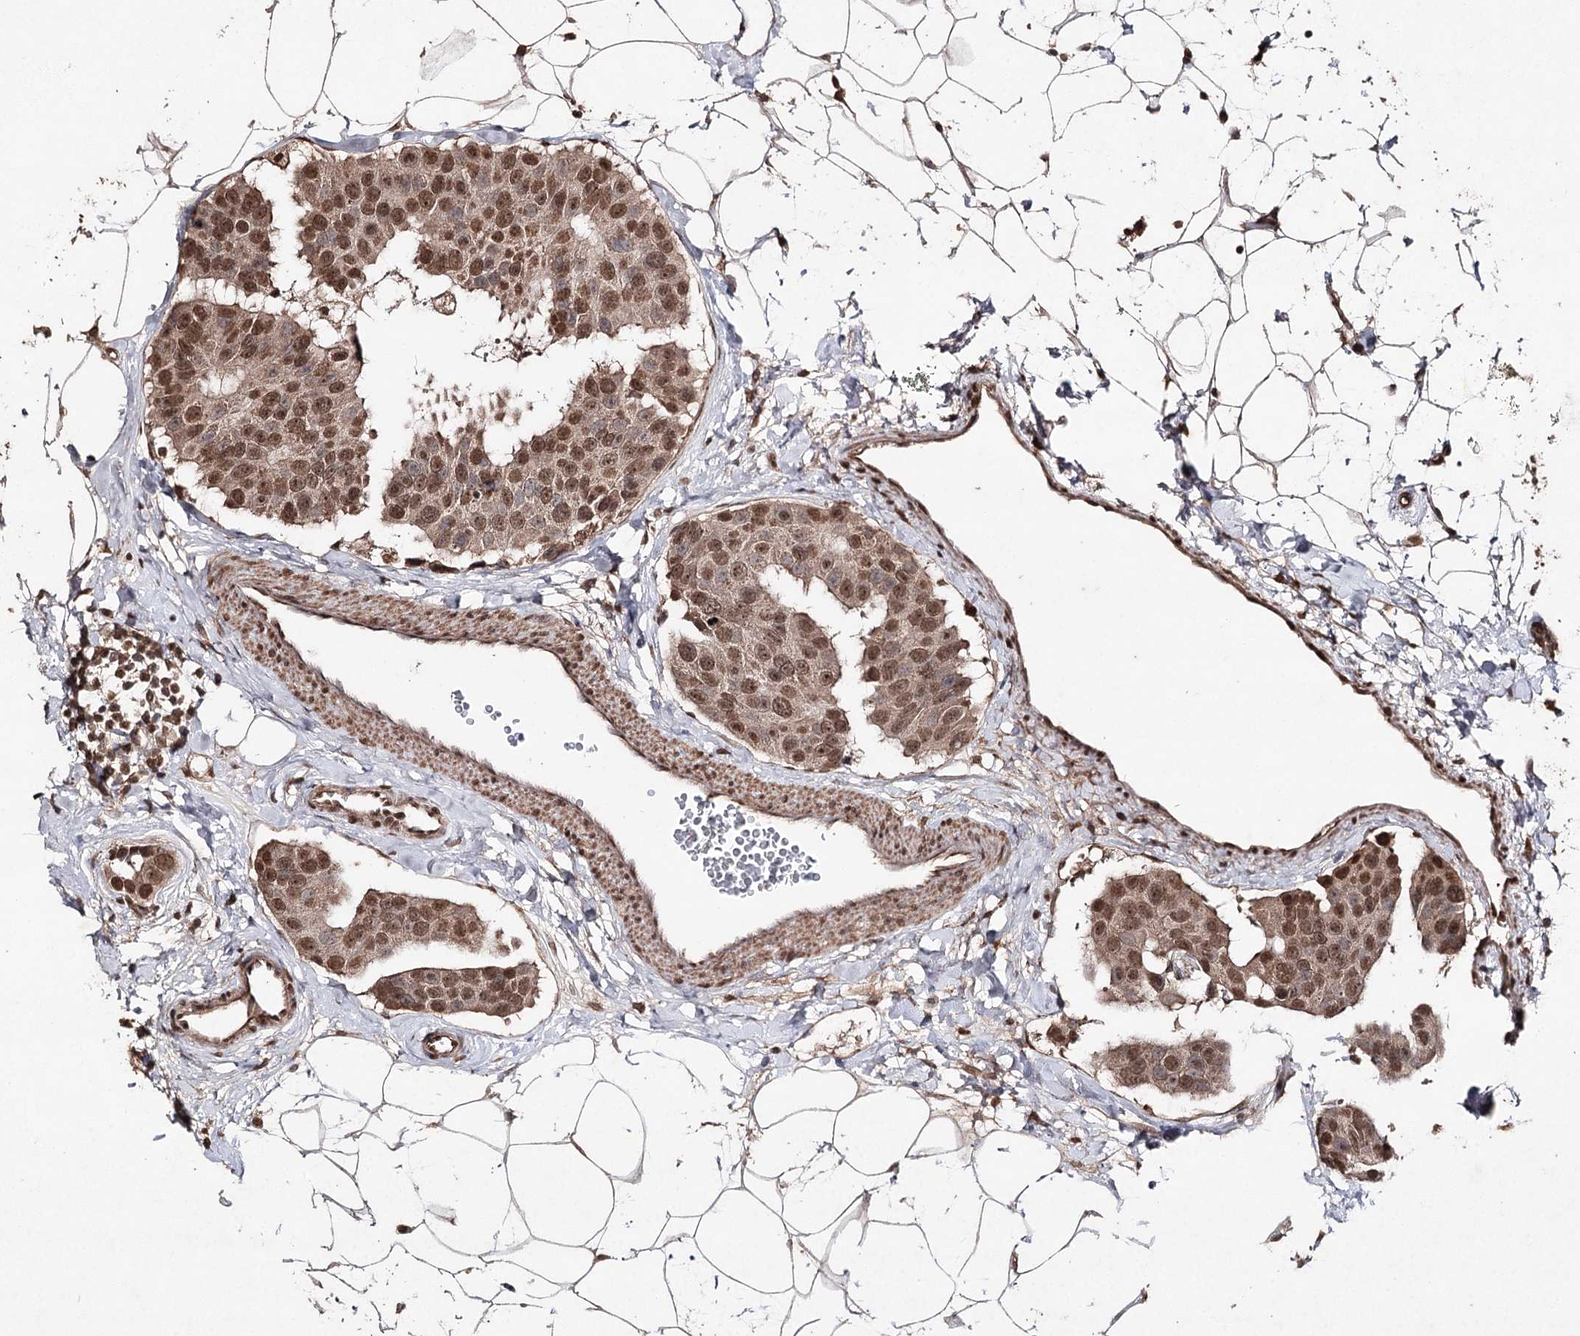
{"staining": {"intensity": "moderate", "quantity": ">75%", "location": "nuclear"}, "tissue": "breast cancer", "cell_type": "Tumor cells", "image_type": "cancer", "snomed": [{"axis": "morphology", "description": "Normal tissue, NOS"}, {"axis": "morphology", "description": "Duct carcinoma"}, {"axis": "topography", "description": "Breast"}], "caption": "Moderate nuclear protein staining is seen in approximately >75% of tumor cells in breast intraductal carcinoma.", "gene": "ATG14", "patient": {"sex": "female", "age": 39}}